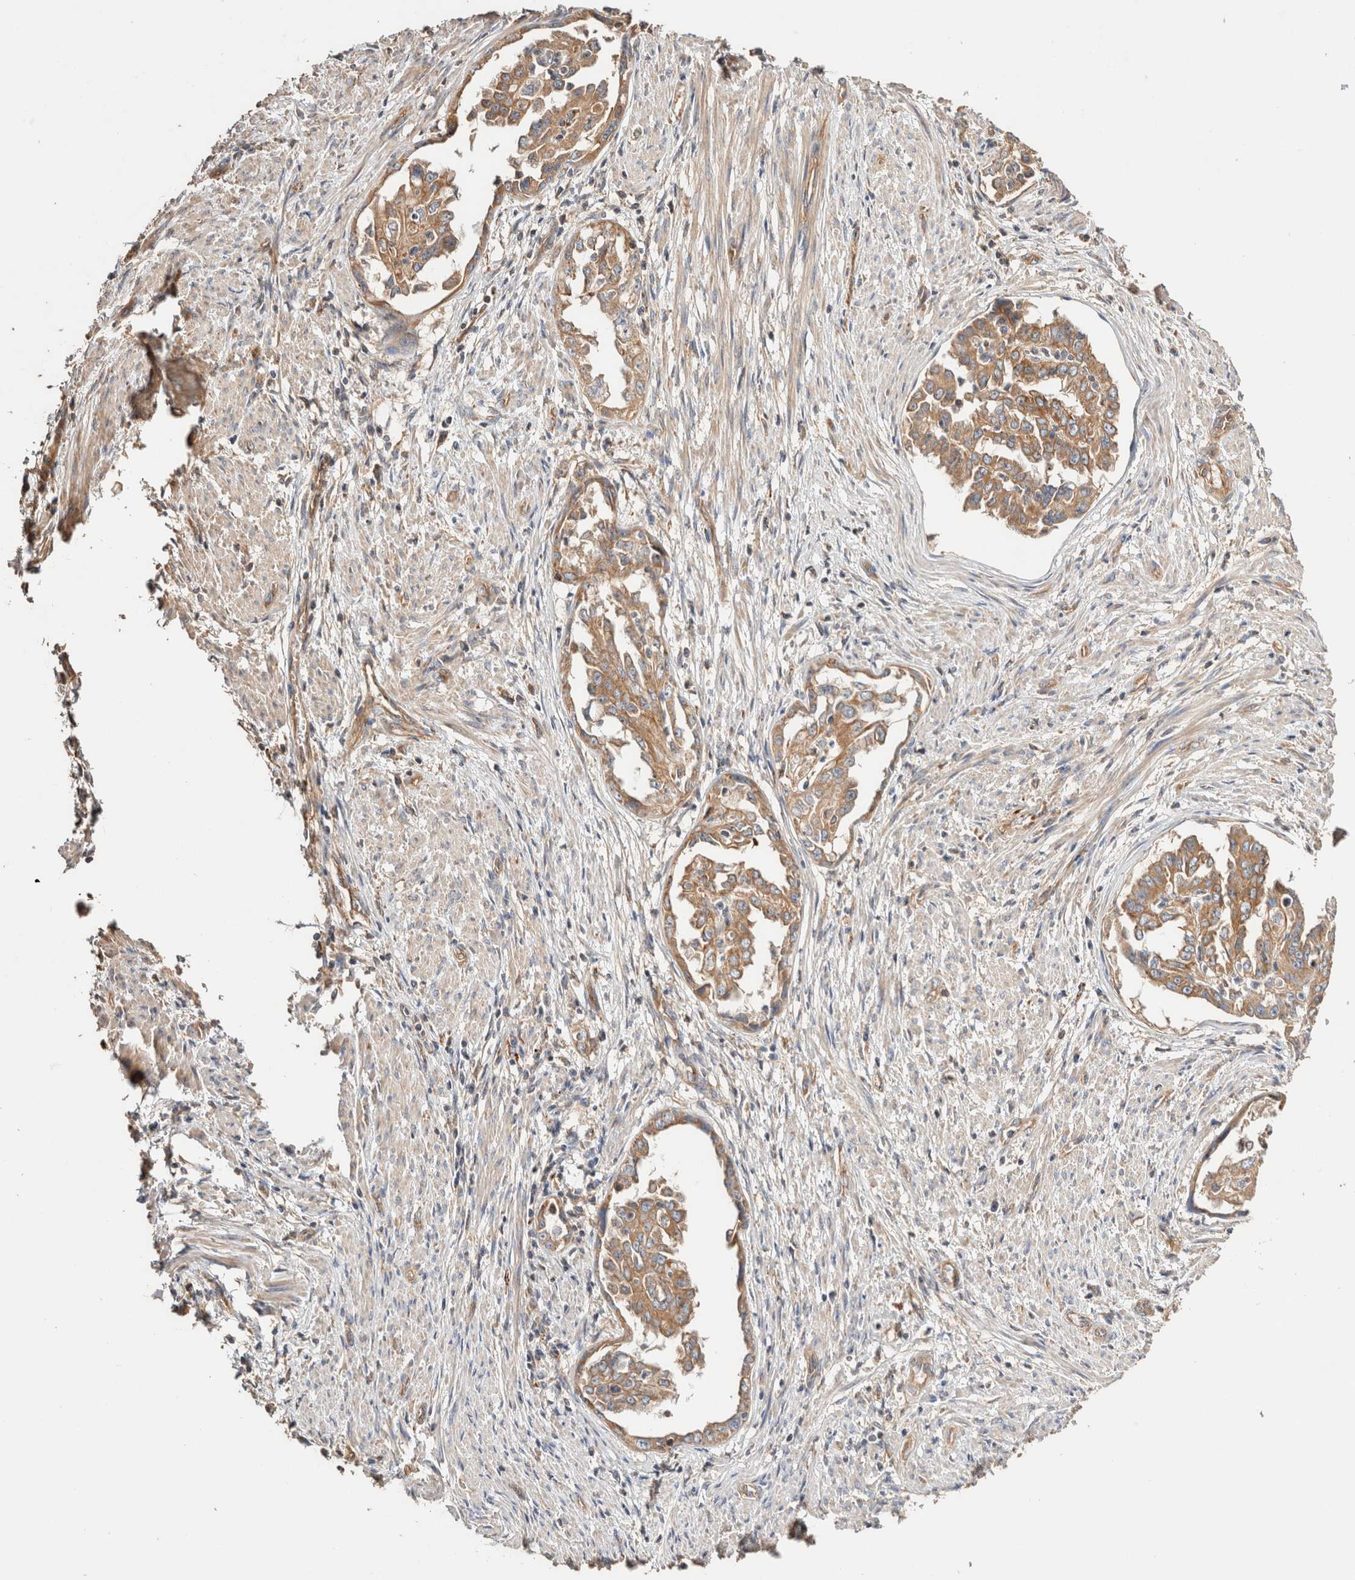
{"staining": {"intensity": "moderate", "quantity": ">75%", "location": "cytoplasmic/membranous"}, "tissue": "endometrial cancer", "cell_type": "Tumor cells", "image_type": "cancer", "snomed": [{"axis": "morphology", "description": "Adenocarcinoma, NOS"}, {"axis": "topography", "description": "Endometrium"}], "caption": "Immunohistochemical staining of human endometrial cancer exhibits medium levels of moderate cytoplasmic/membranous protein staining in about >75% of tumor cells.", "gene": "B3GNTL1", "patient": {"sex": "female", "age": 85}}